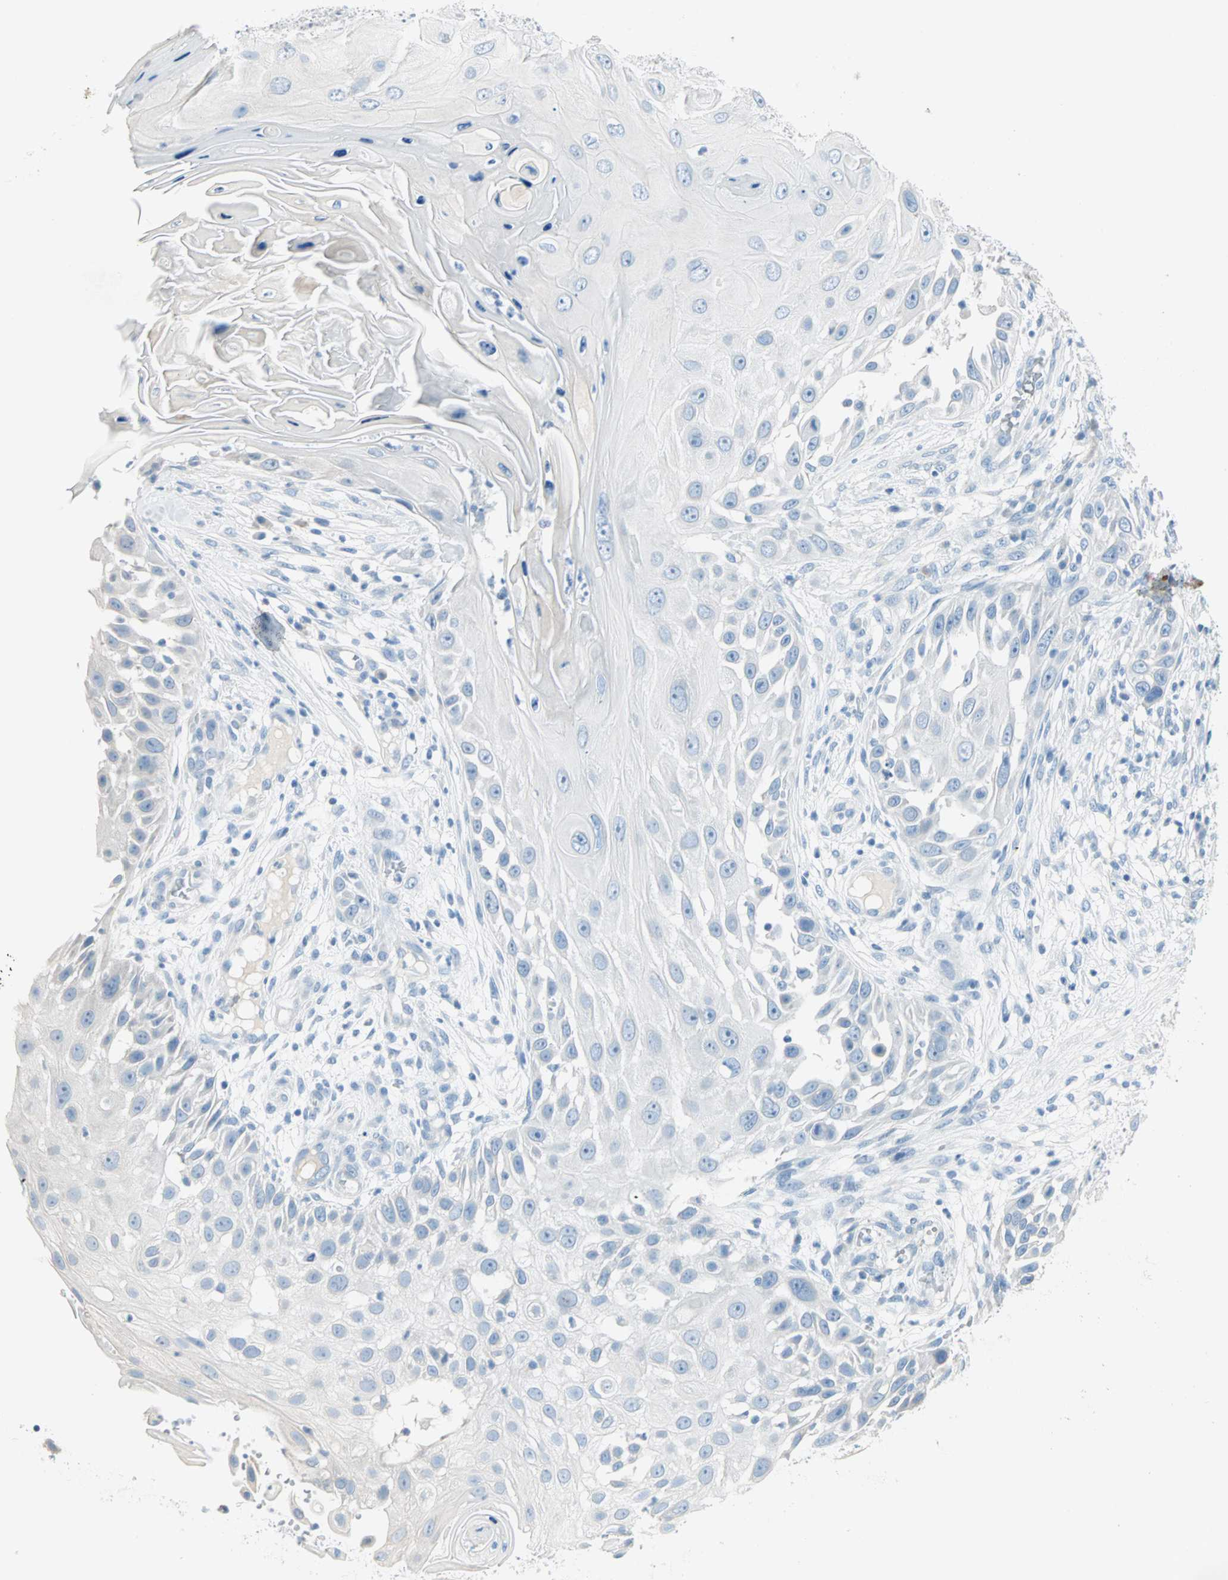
{"staining": {"intensity": "negative", "quantity": "none", "location": "none"}, "tissue": "skin cancer", "cell_type": "Tumor cells", "image_type": "cancer", "snomed": [{"axis": "morphology", "description": "Squamous cell carcinoma, NOS"}, {"axis": "topography", "description": "Skin"}], "caption": "IHC micrograph of human skin squamous cell carcinoma stained for a protein (brown), which demonstrates no staining in tumor cells.", "gene": "SULT1C2", "patient": {"sex": "female", "age": 44}}